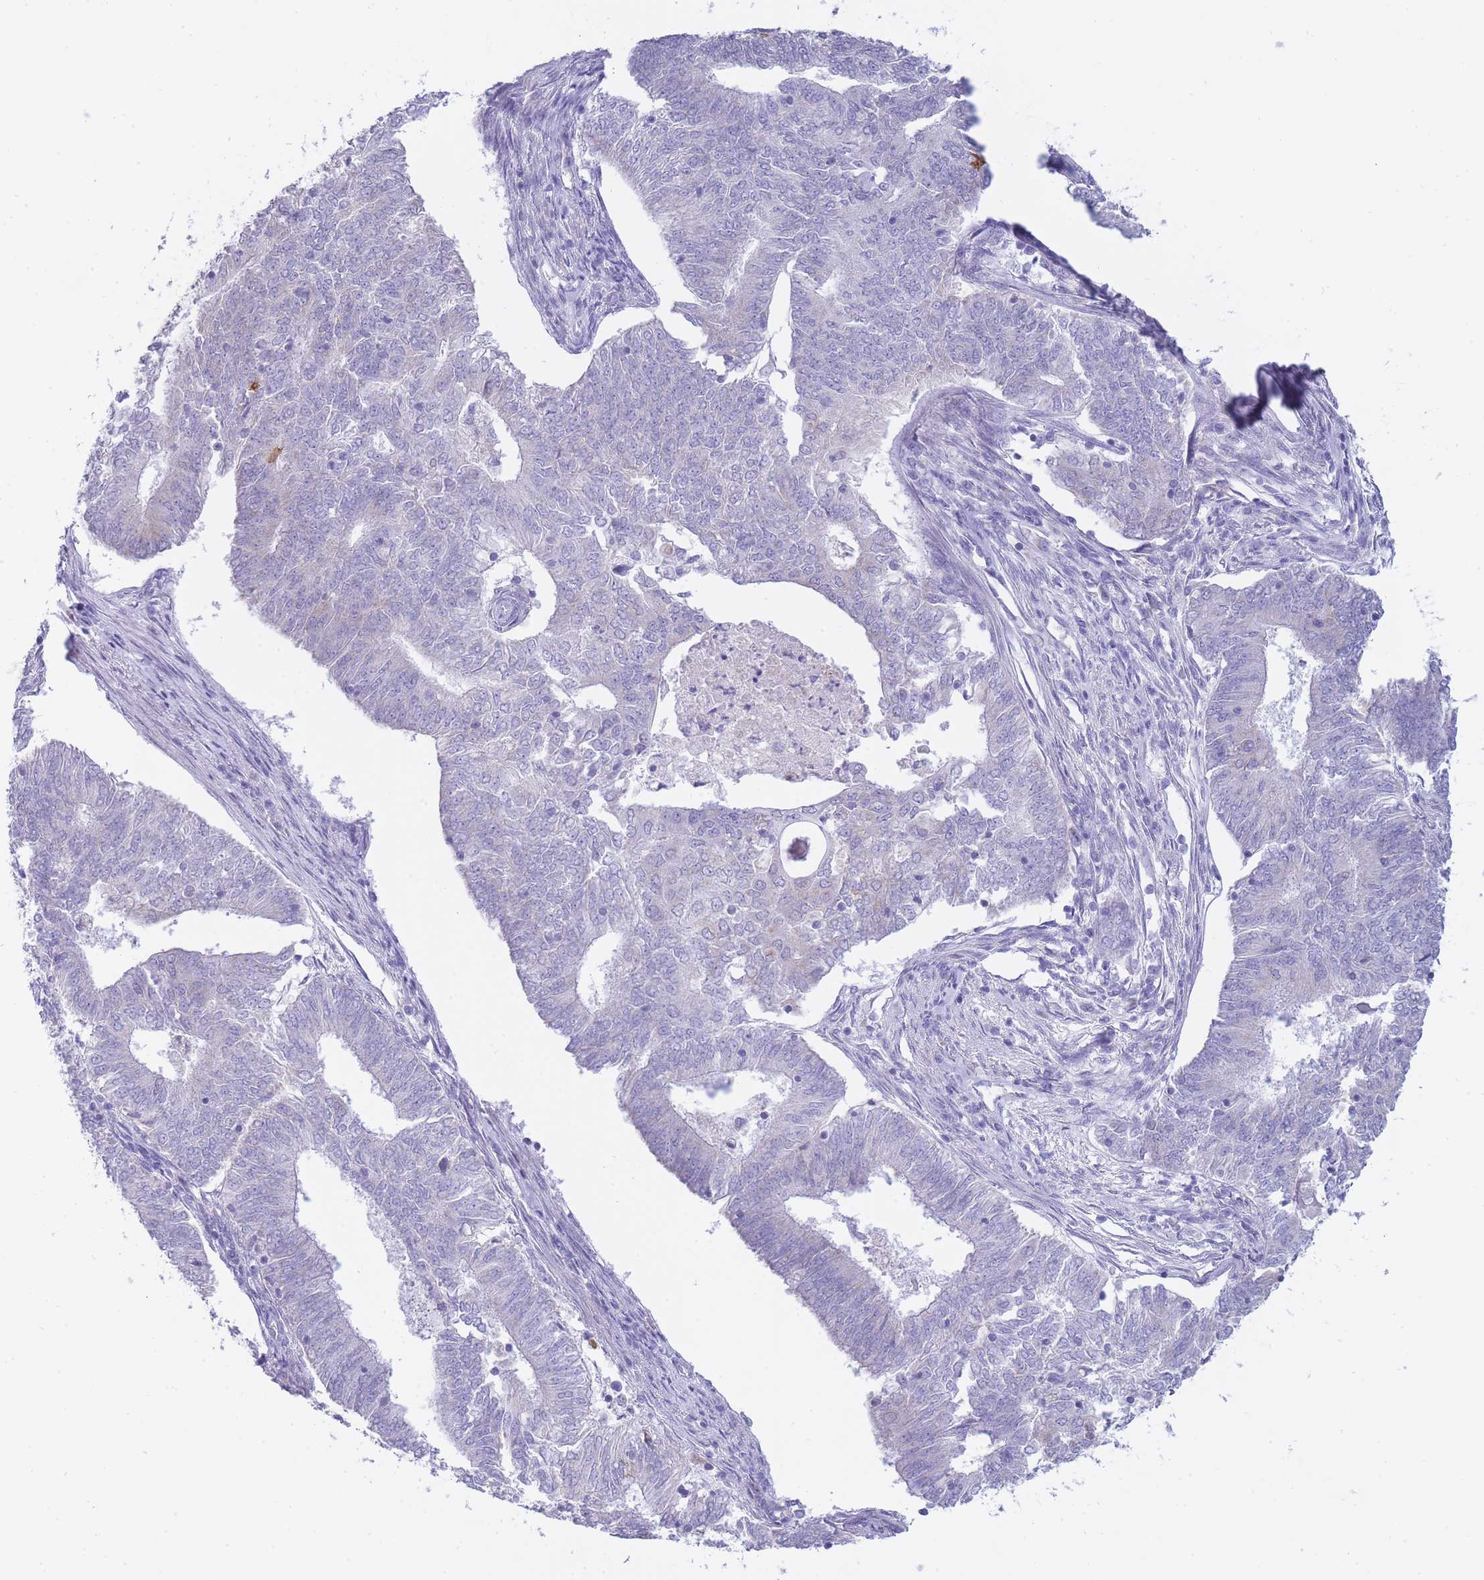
{"staining": {"intensity": "negative", "quantity": "none", "location": "none"}, "tissue": "endometrial cancer", "cell_type": "Tumor cells", "image_type": "cancer", "snomed": [{"axis": "morphology", "description": "Adenocarcinoma, NOS"}, {"axis": "topography", "description": "Endometrium"}], "caption": "Image shows no protein staining in tumor cells of endometrial cancer tissue.", "gene": "FRAT2", "patient": {"sex": "female", "age": 62}}